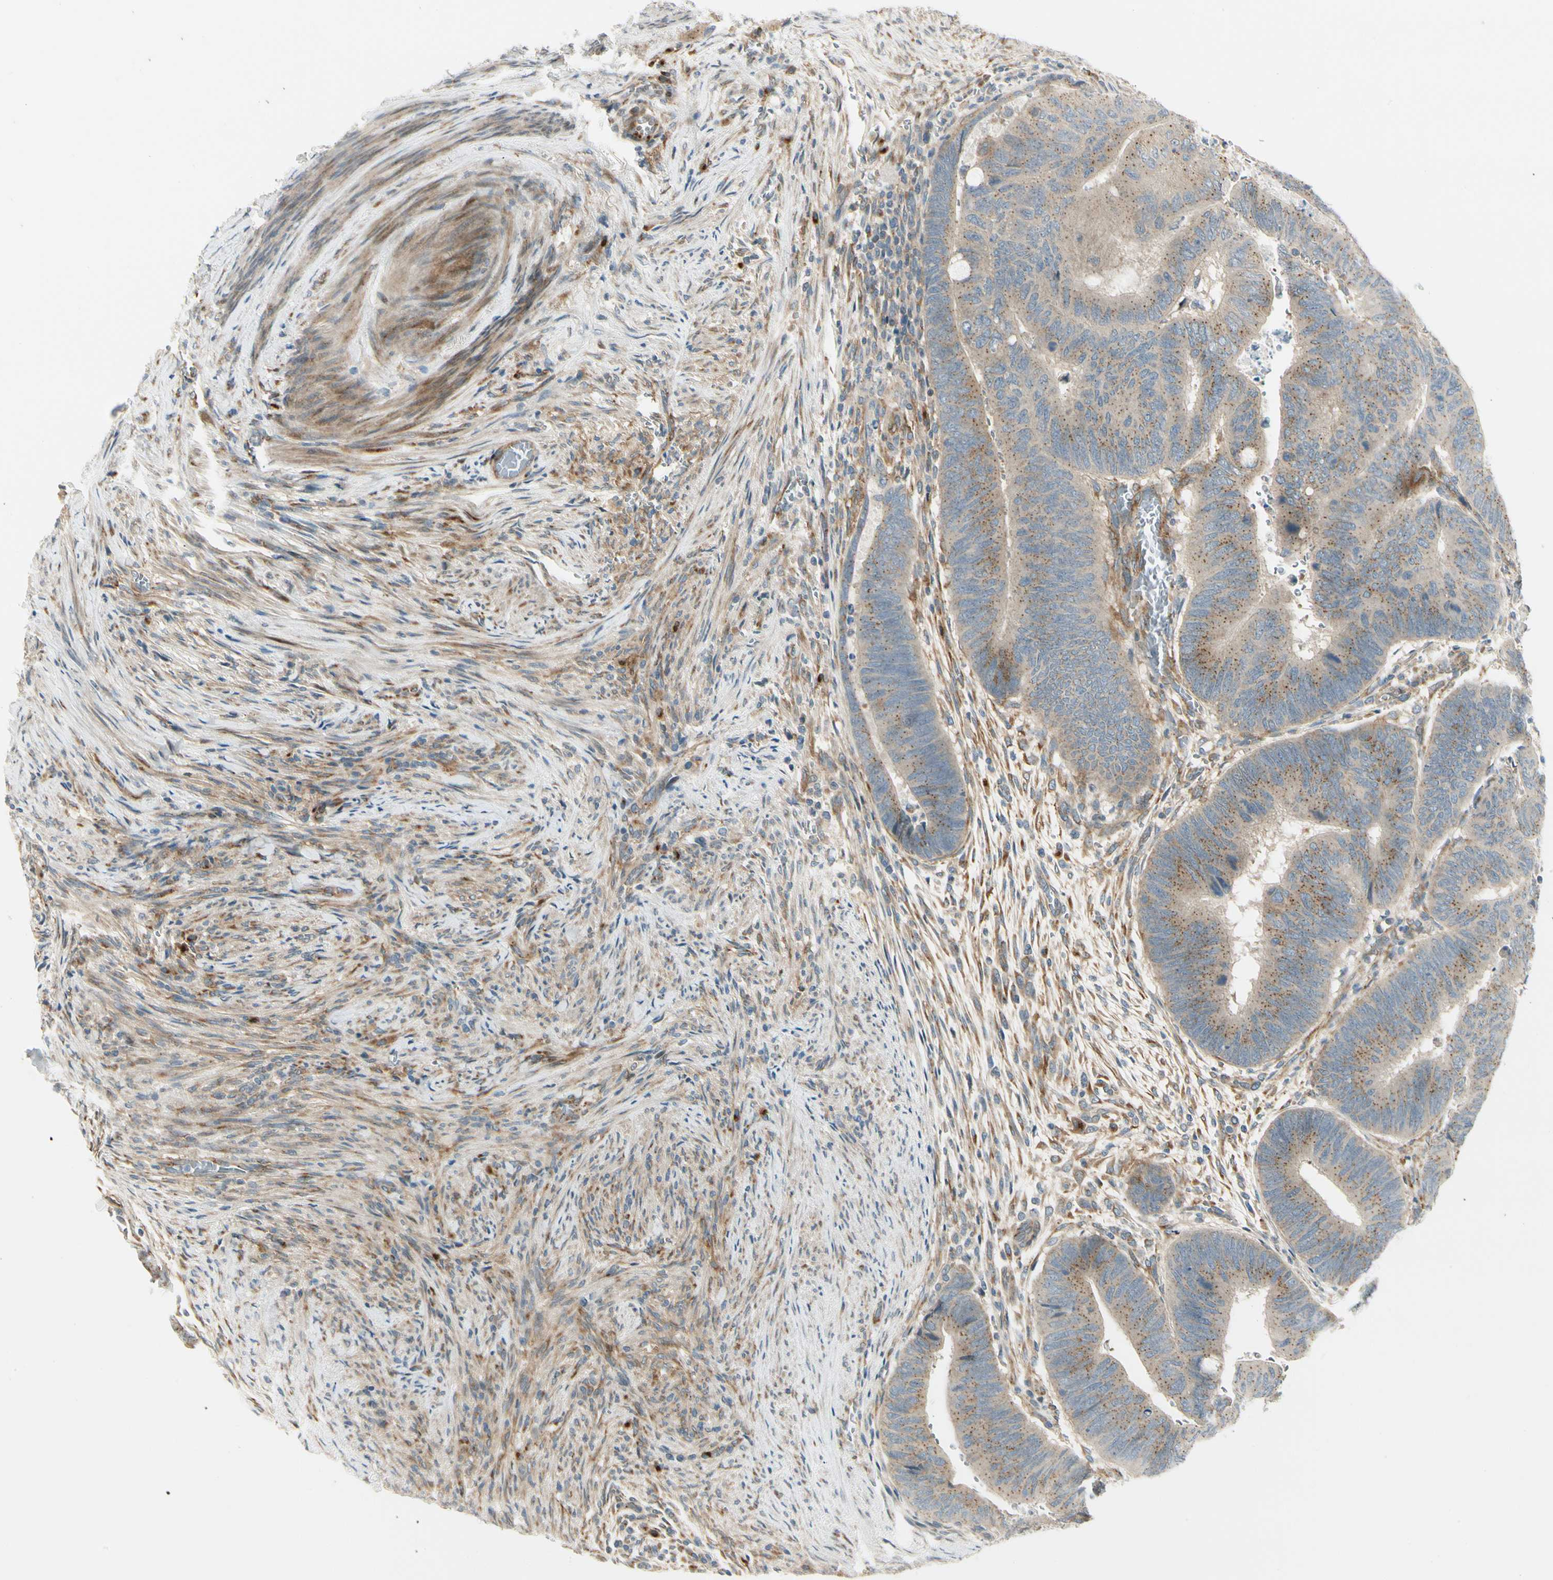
{"staining": {"intensity": "weak", "quantity": ">75%", "location": "cytoplasmic/membranous"}, "tissue": "colorectal cancer", "cell_type": "Tumor cells", "image_type": "cancer", "snomed": [{"axis": "morphology", "description": "Normal tissue, NOS"}, {"axis": "morphology", "description": "Adenocarcinoma, NOS"}, {"axis": "topography", "description": "Rectum"}, {"axis": "topography", "description": "Peripheral nerve tissue"}], "caption": "Human colorectal cancer (adenocarcinoma) stained for a protein (brown) reveals weak cytoplasmic/membranous positive staining in approximately >75% of tumor cells.", "gene": "MANSC1", "patient": {"sex": "male", "age": 92}}